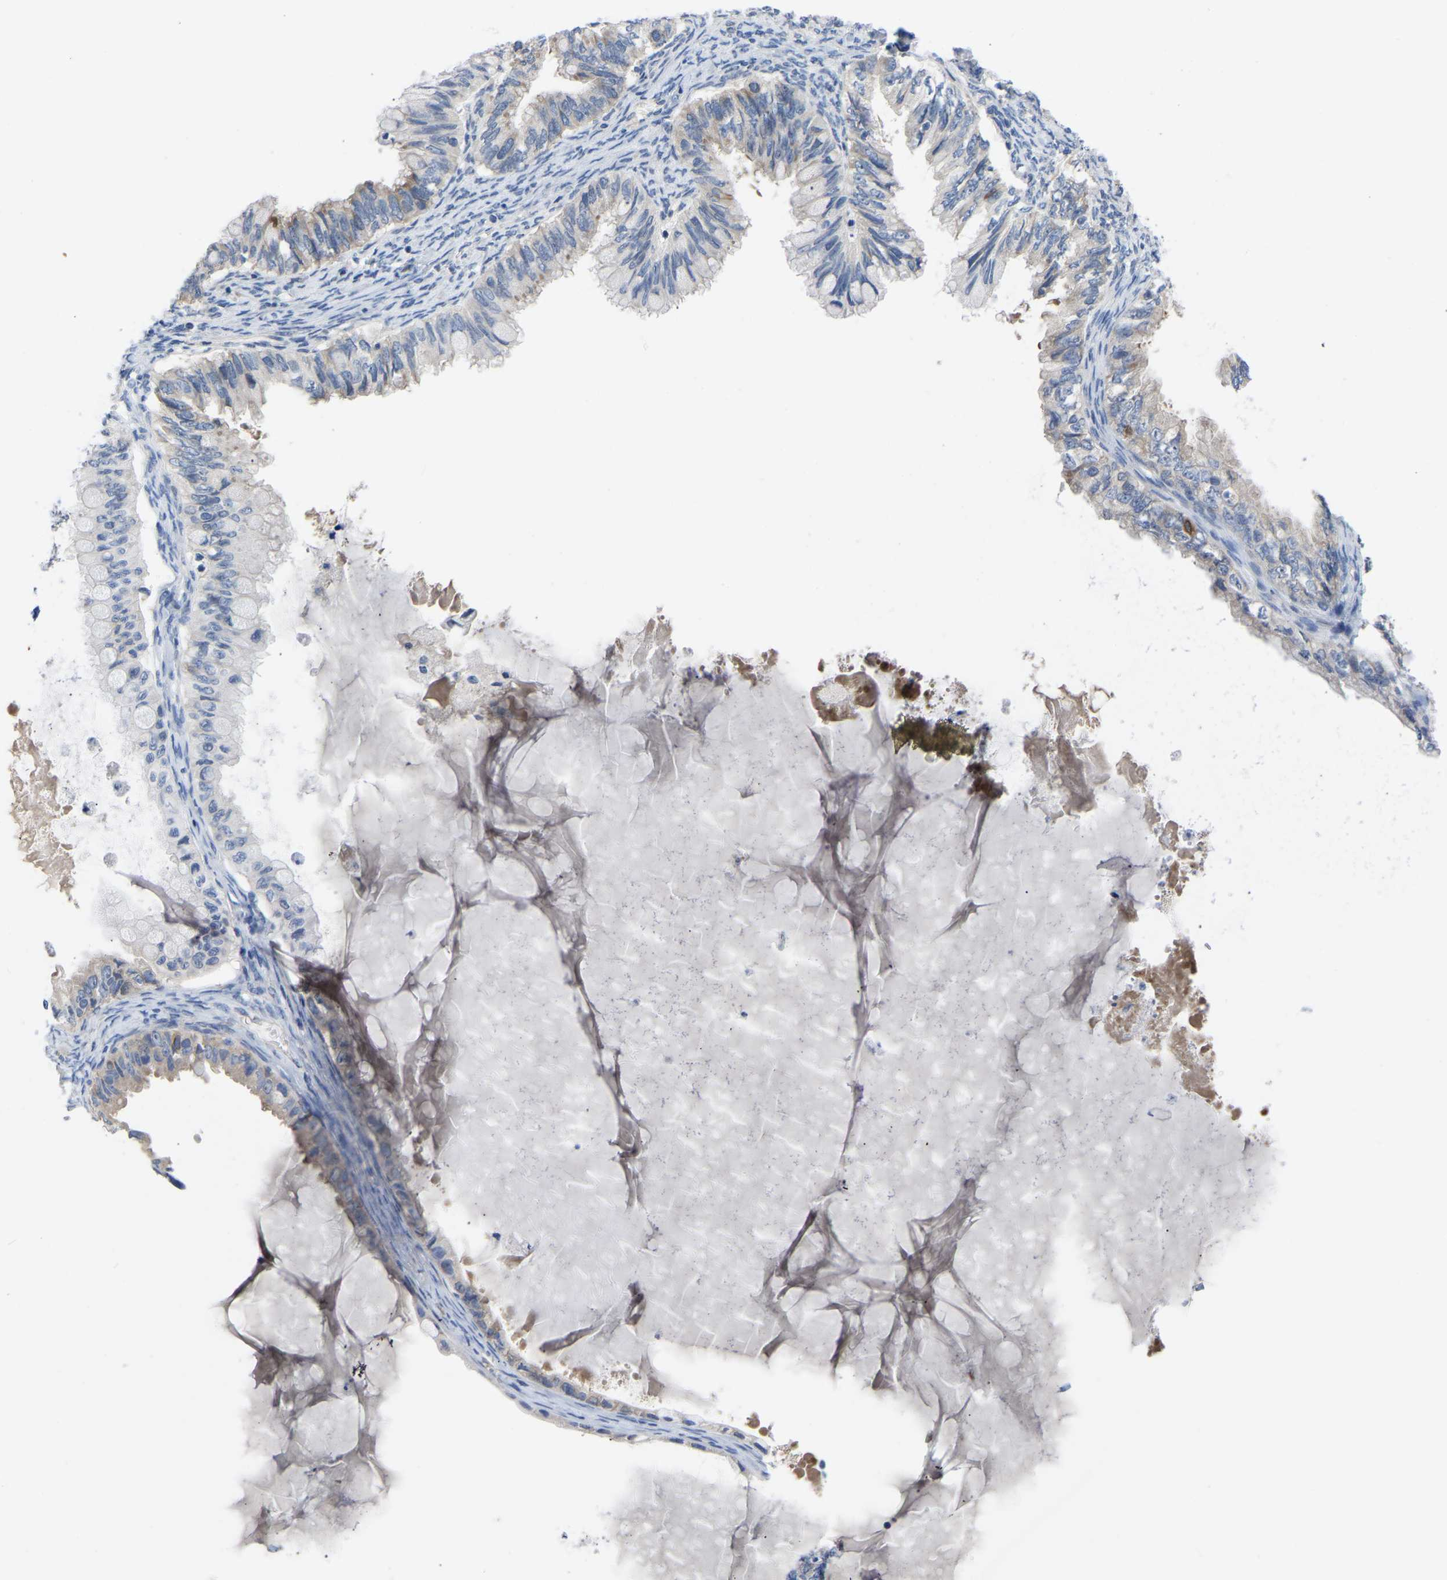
{"staining": {"intensity": "moderate", "quantity": "<25%", "location": "cytoplasmic/membranous"}, "tissue": "ovarian cancer", "cell_type": "Tumor cells", "image_type": "cancer", "snomed": [{"axis": "morphology", "description": "Cystadenocarcinoma, mucinous, NOS"}, {"axis": "topography", "description": "Ovary"}], "caption": "Ovarian cancer stained with DAB immunohistochemistry (IHC) displays low levels of moderate cytoplasmic/membranous staining in approximately <25% of tumor cells. (brown staining indicates protein expression, while blue staining denotes nuclei).", "gene": "ABCA10", "patient": {"sex": "female", "age": 80}}